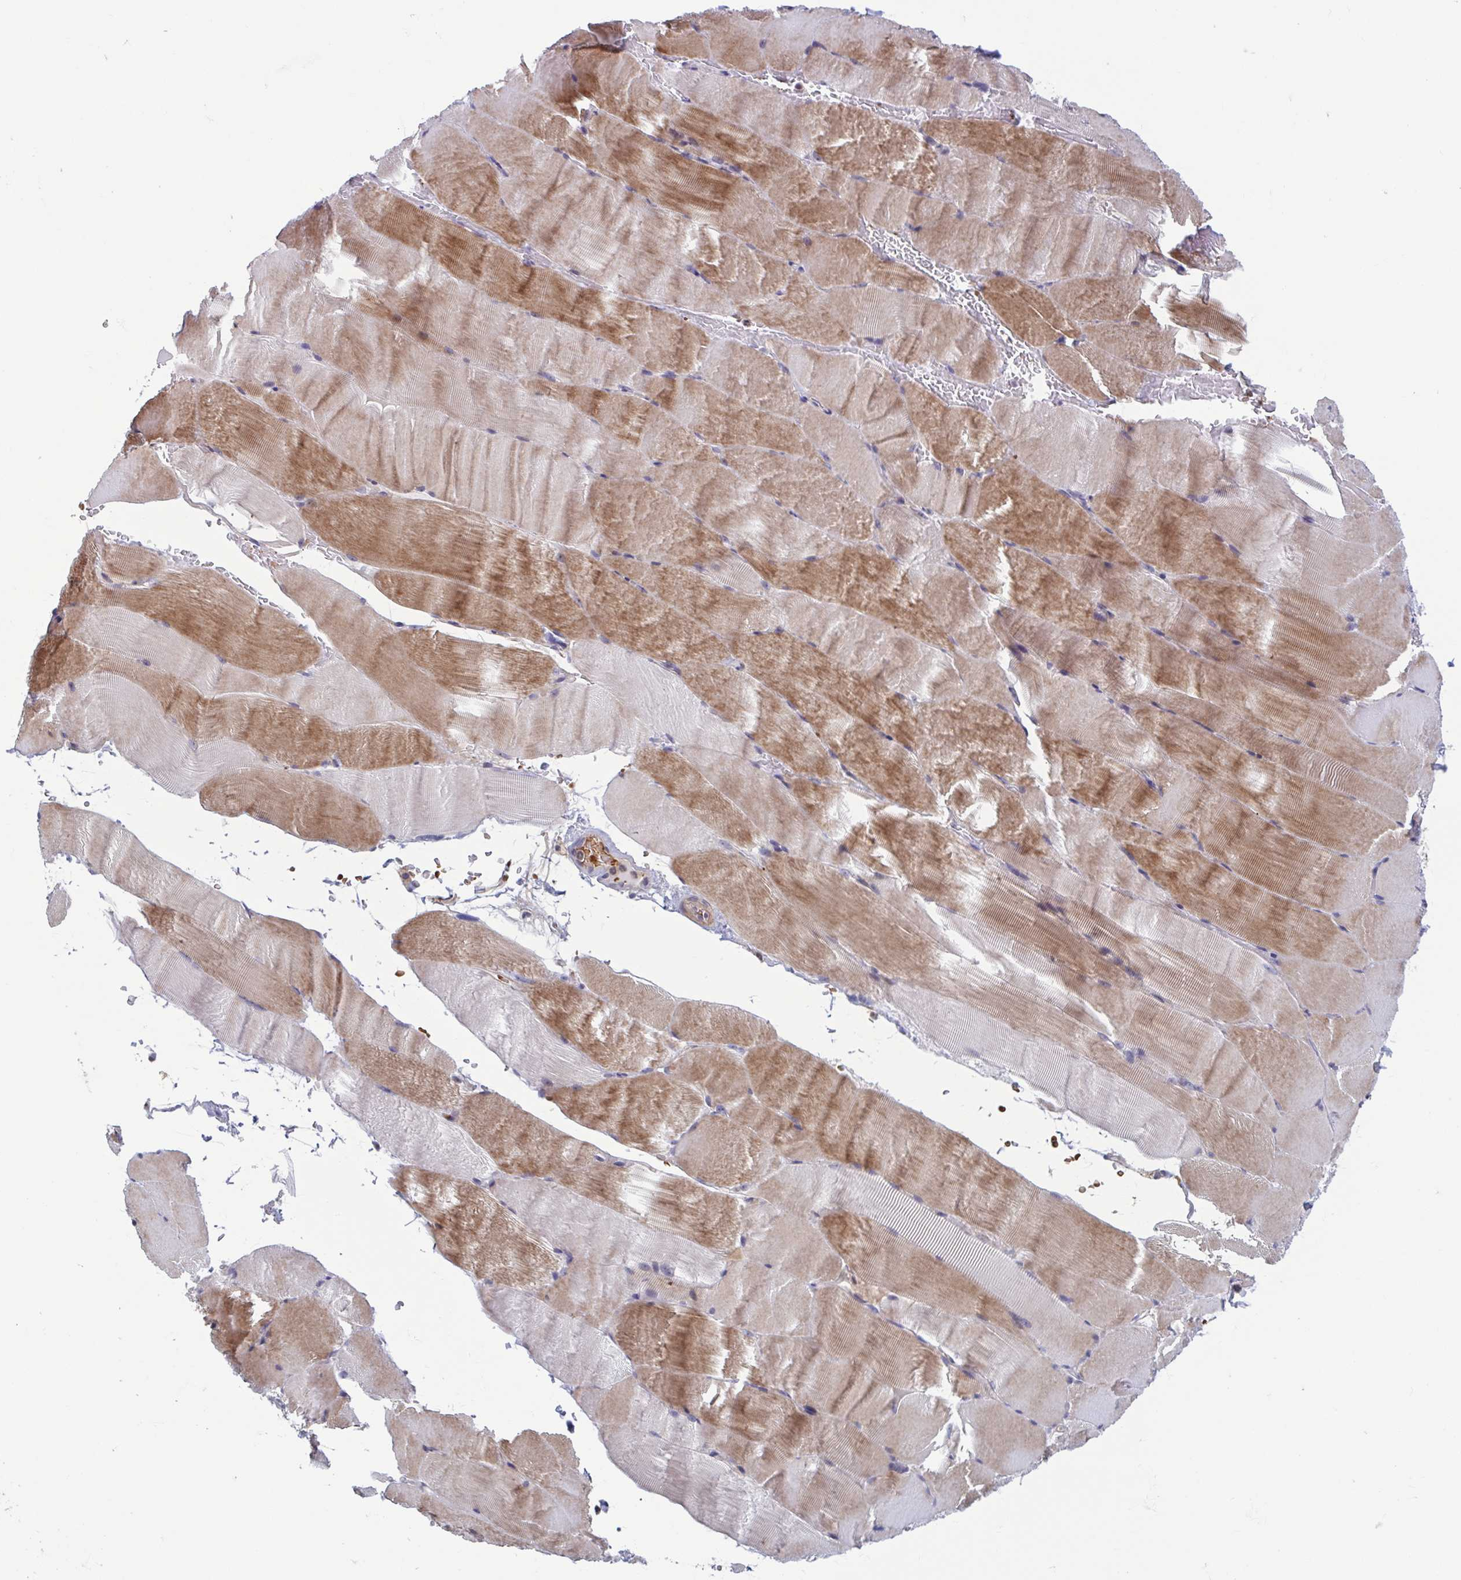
{"staining": {"intensity": "moderate", "quantity": "25%-75%", "location": "cytoplasmic/membranous"}, "tissue": "skeletal muscle", "cell_type": "Myocytes", "image_type": "normal", "snomed": [{"axis": "morphology", "description": "Normal tissue, NOS"}, {"axis": "topography", "description": "Skeletal muscle"}], "caption": "This micrograph reveals IHC staining of unremarkable human skeletal muscle, with medium moderate cytoplasmic/membranous positivity in approximately 25%-75% of myocytes.", "gene": "LRRC38", "patient": {"sex": "female", "age": 37}}